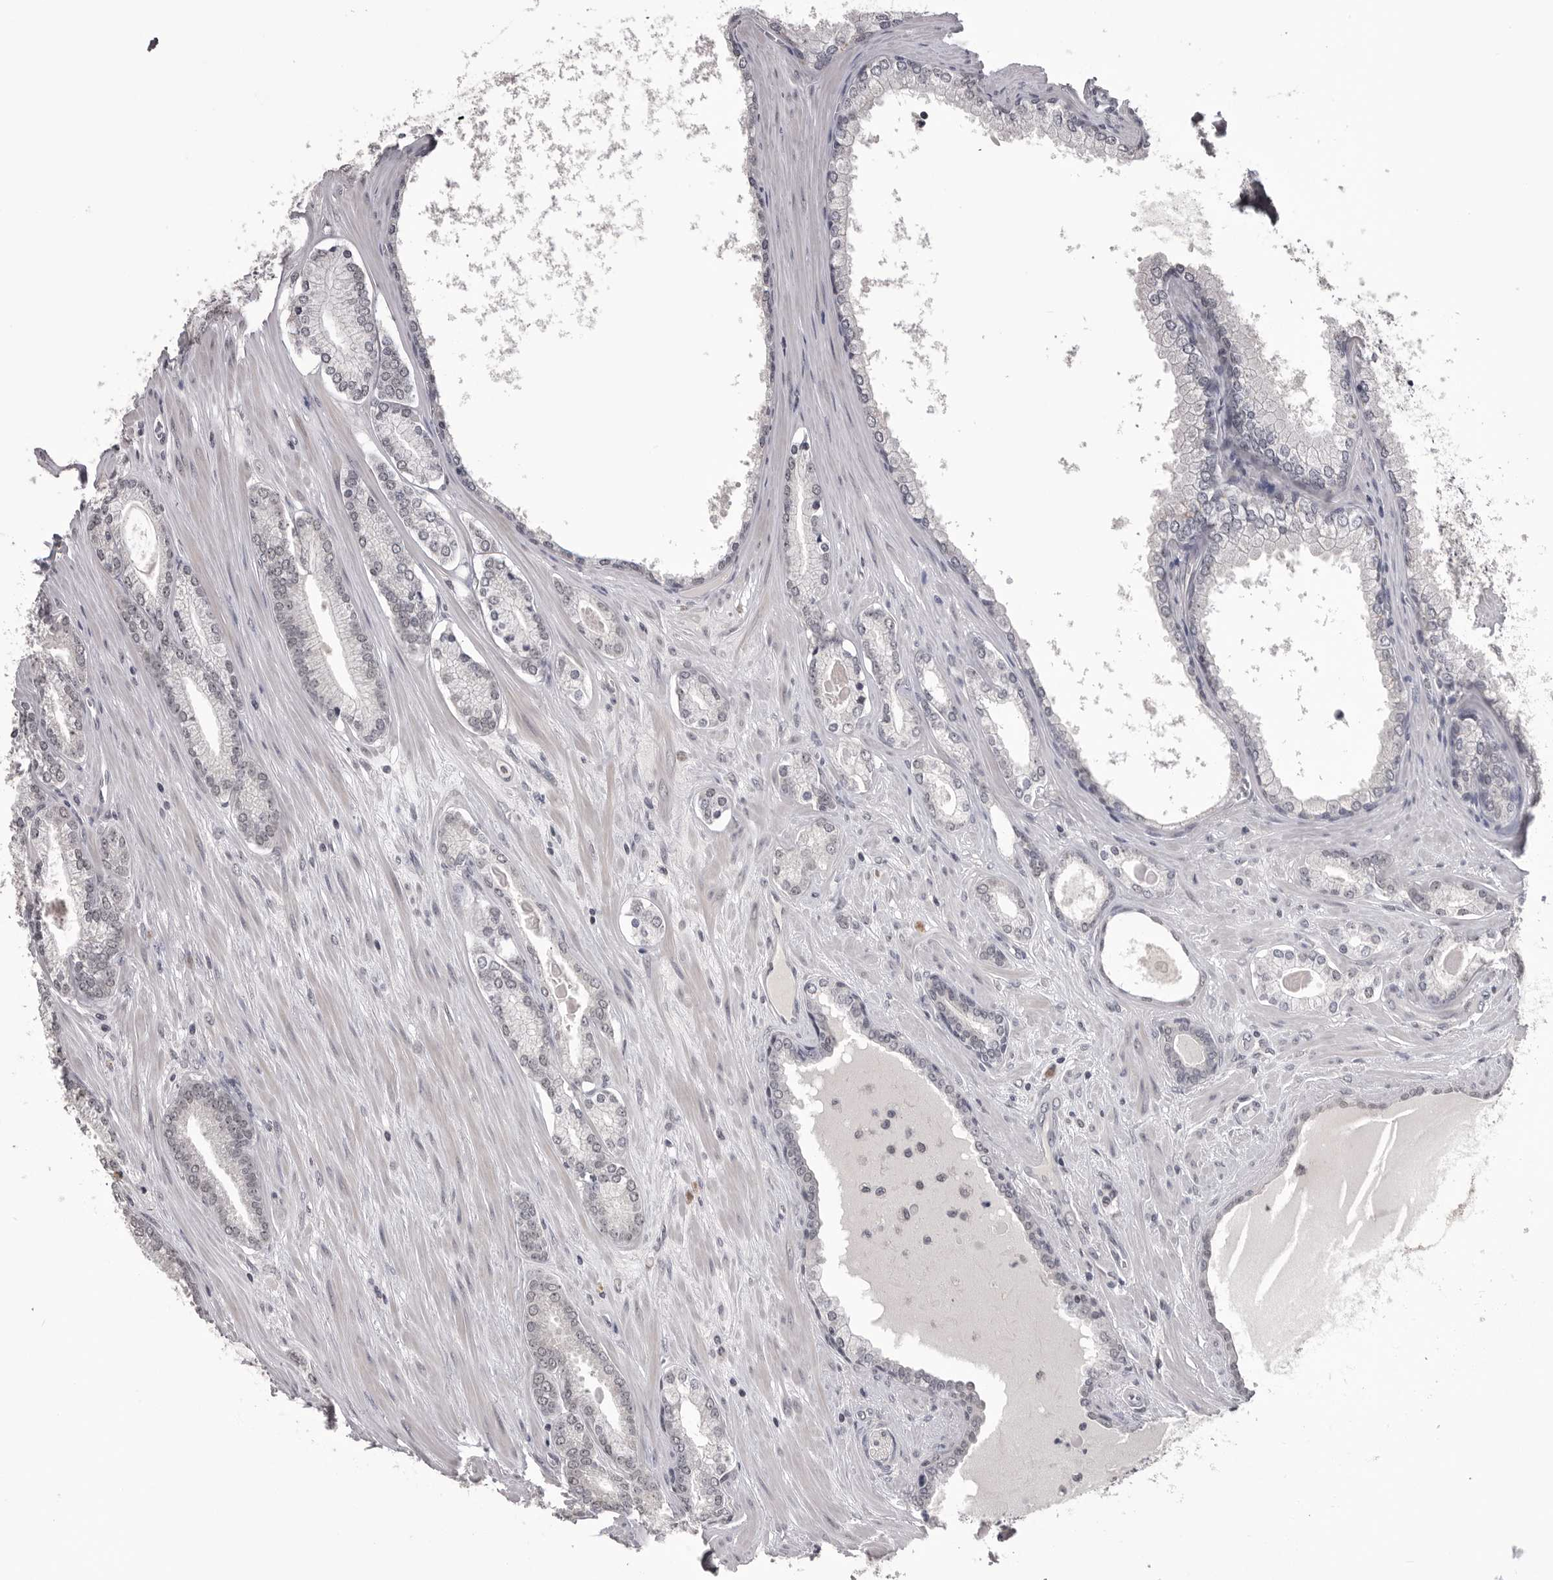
{"staining": {"intensity": "weak", "quantity": "<25%", "location": "nuclear"}, "tissue": "prostate cancer", "cell_type": "Tumor cells", "image_type": "cancer", "snomed": [{"axis": "morphology", "description": "Adenocarcinoma, Low grade"}, {"axis": "topography", "description": "Prostate"}], "caption": "IHC image of adenocarcinoma (low-grade) (prostate) stained for a protein (brown), which demonstrates no expression in tumor cells.", "gene": "DLG2", "patient": {"sex": "male", "age": 70}}